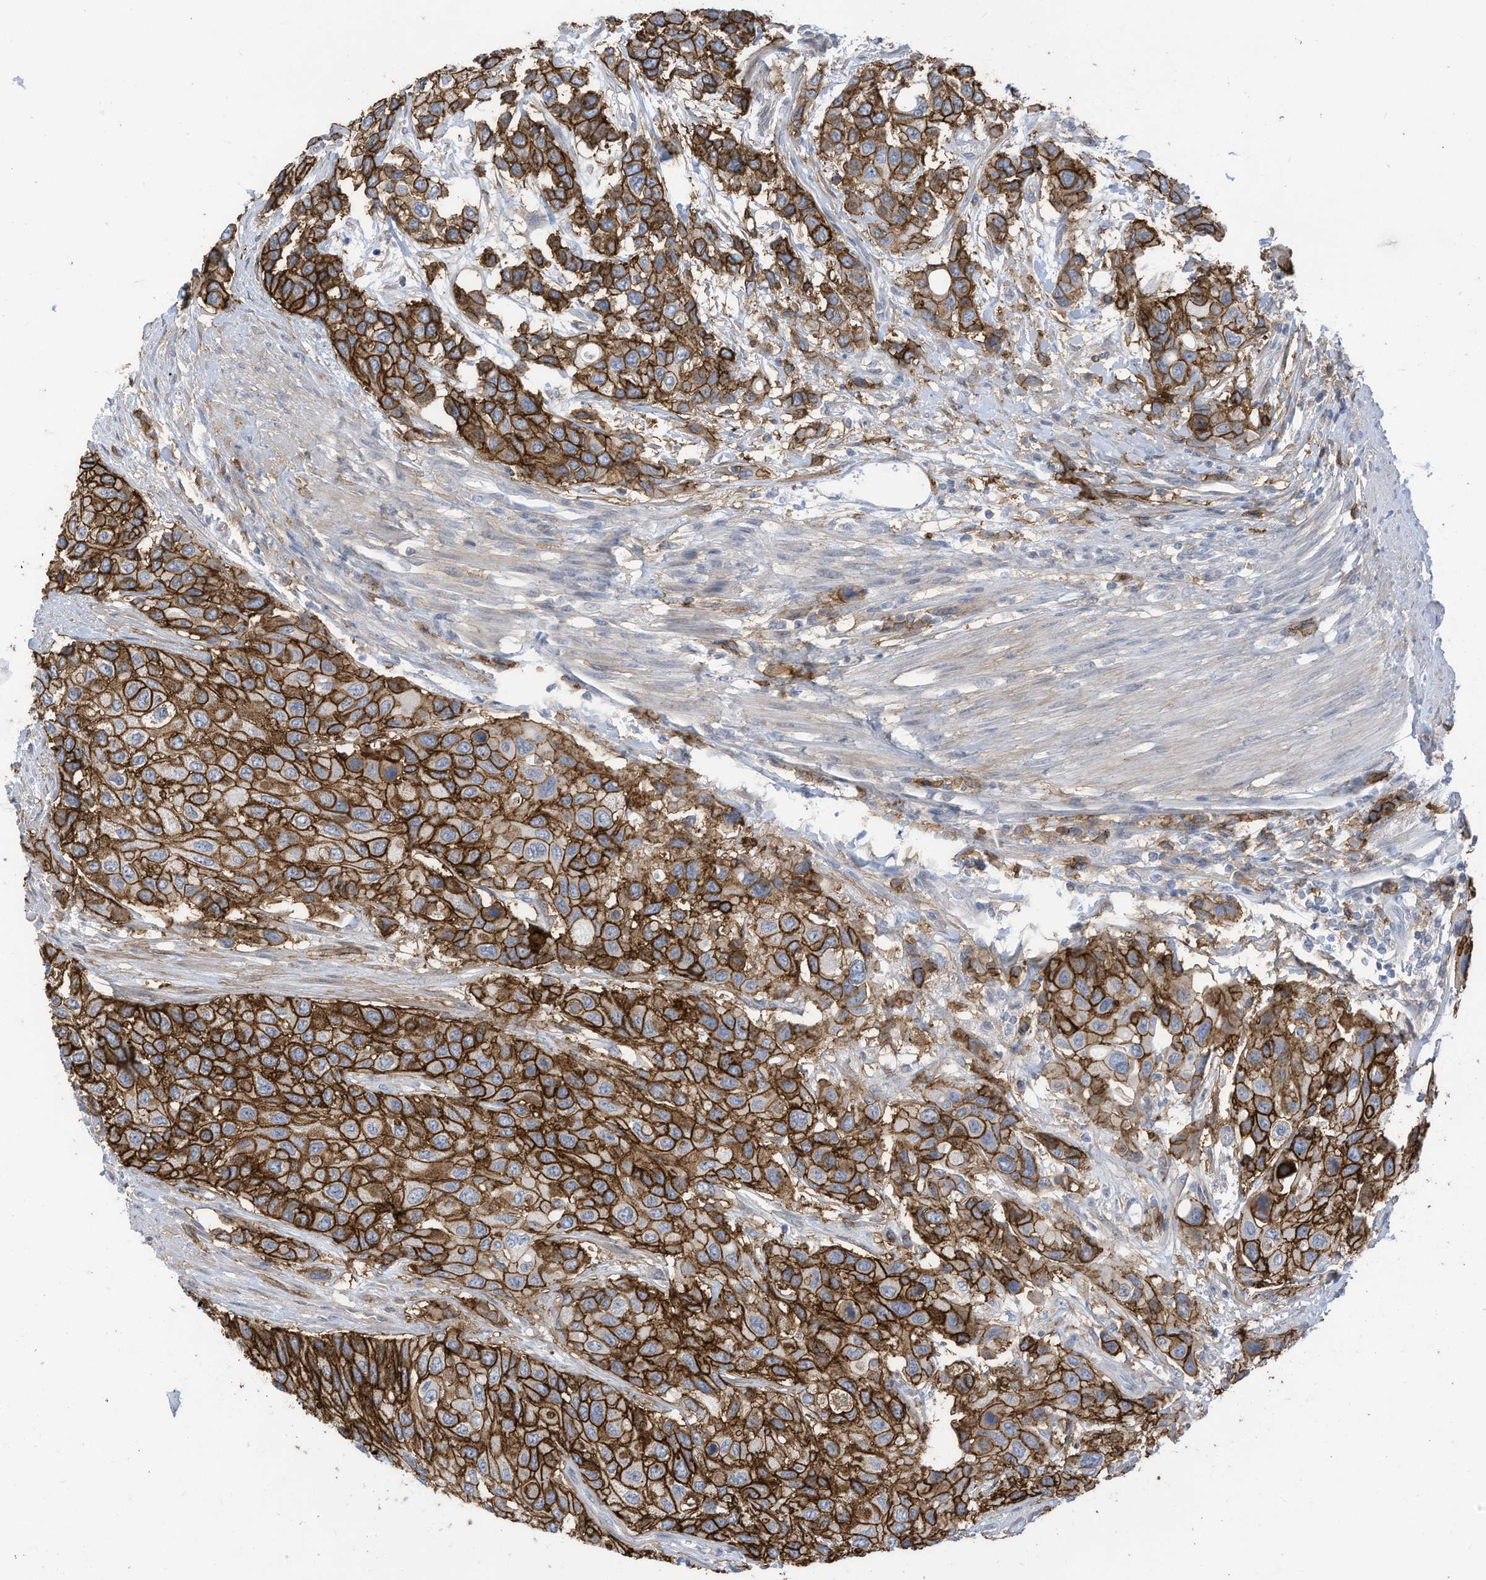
{"staining": {"intensity": "strong", "quantity": ">75%", "location": "cytoplasmic/membranous"}, "tissue": "urothelial cancer", "cell_type": "Tumor cells", "image_type": "cancer", "snomed": [{"axis": "morphology", "description": "Normal tissue, NOS"}, {"axis": "morphology", "description": "Urothelial carcinoma, High grade"}, {"axis": "topography", "description": "Vascular tissue"}, {"axis": "topography", "description": "Urinary bladder"}], "caption": "There is high levels of strong cytoplasmic/membranous positivity in tumor cells of urothelial cancer, as demonstrated by immunohistochemical staining (brown color).", "gene": "SLC1A5", "patient": {"sex": "female", "age": 56}}